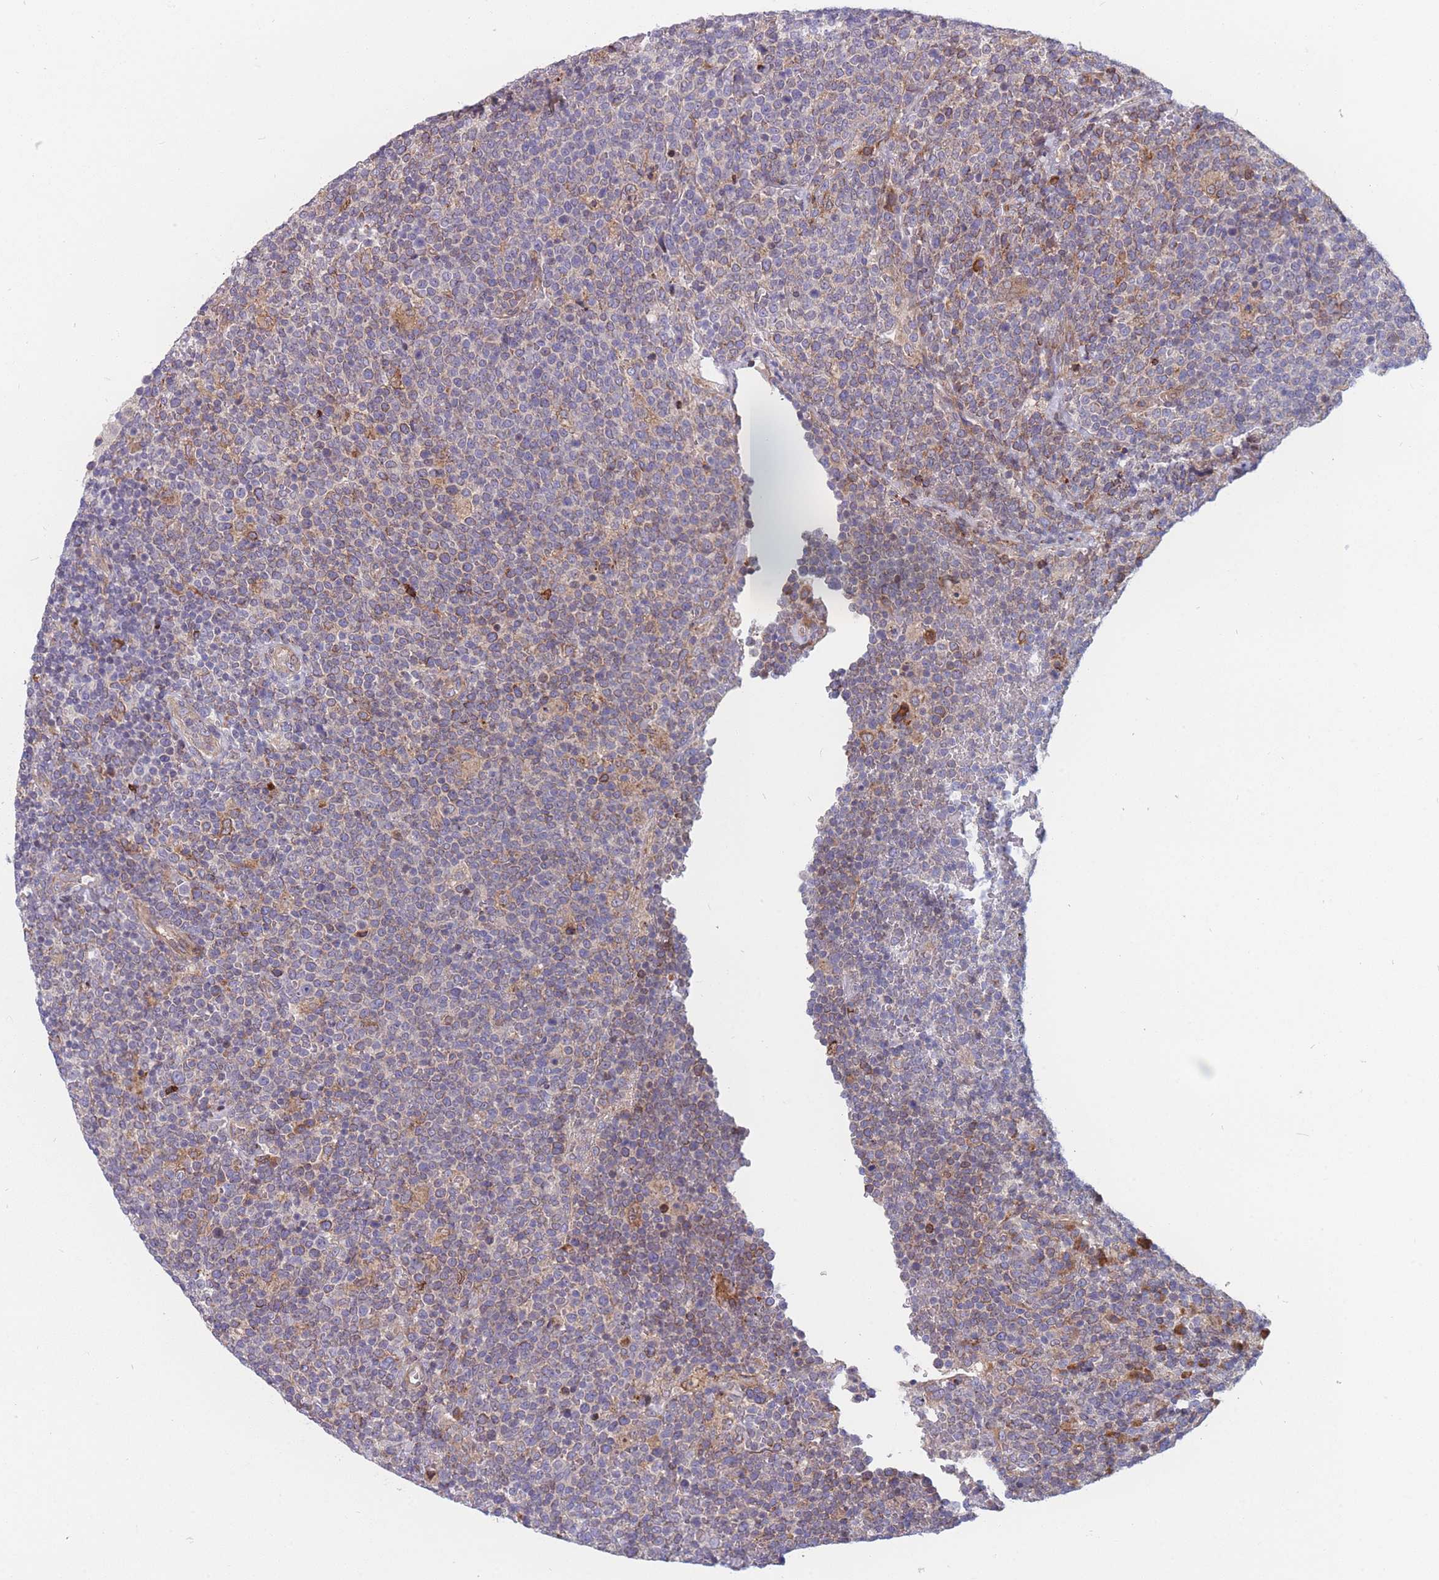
{"staining": {"intensity": "weak", "quantity": "<25%", "location": "cytoplasmic/membranous"}, "tissue": "lymphoma", "cell_type": "Tumor cells", "image_type": "cancer", "snomed": [{"axis": "morphology", "description": "Malignant lymphoma, non-Hodgkin's type, High grade"}, {"axis": "topography", "description": "Lymph node"}], "caption": "Micrograph shows no significant protein staining in tumor cells of high-grade malignant lymphoma, non-Hodgkin's type.", "gene": "TMEM131L", "patient": {"sex": "male", "age": 61}}